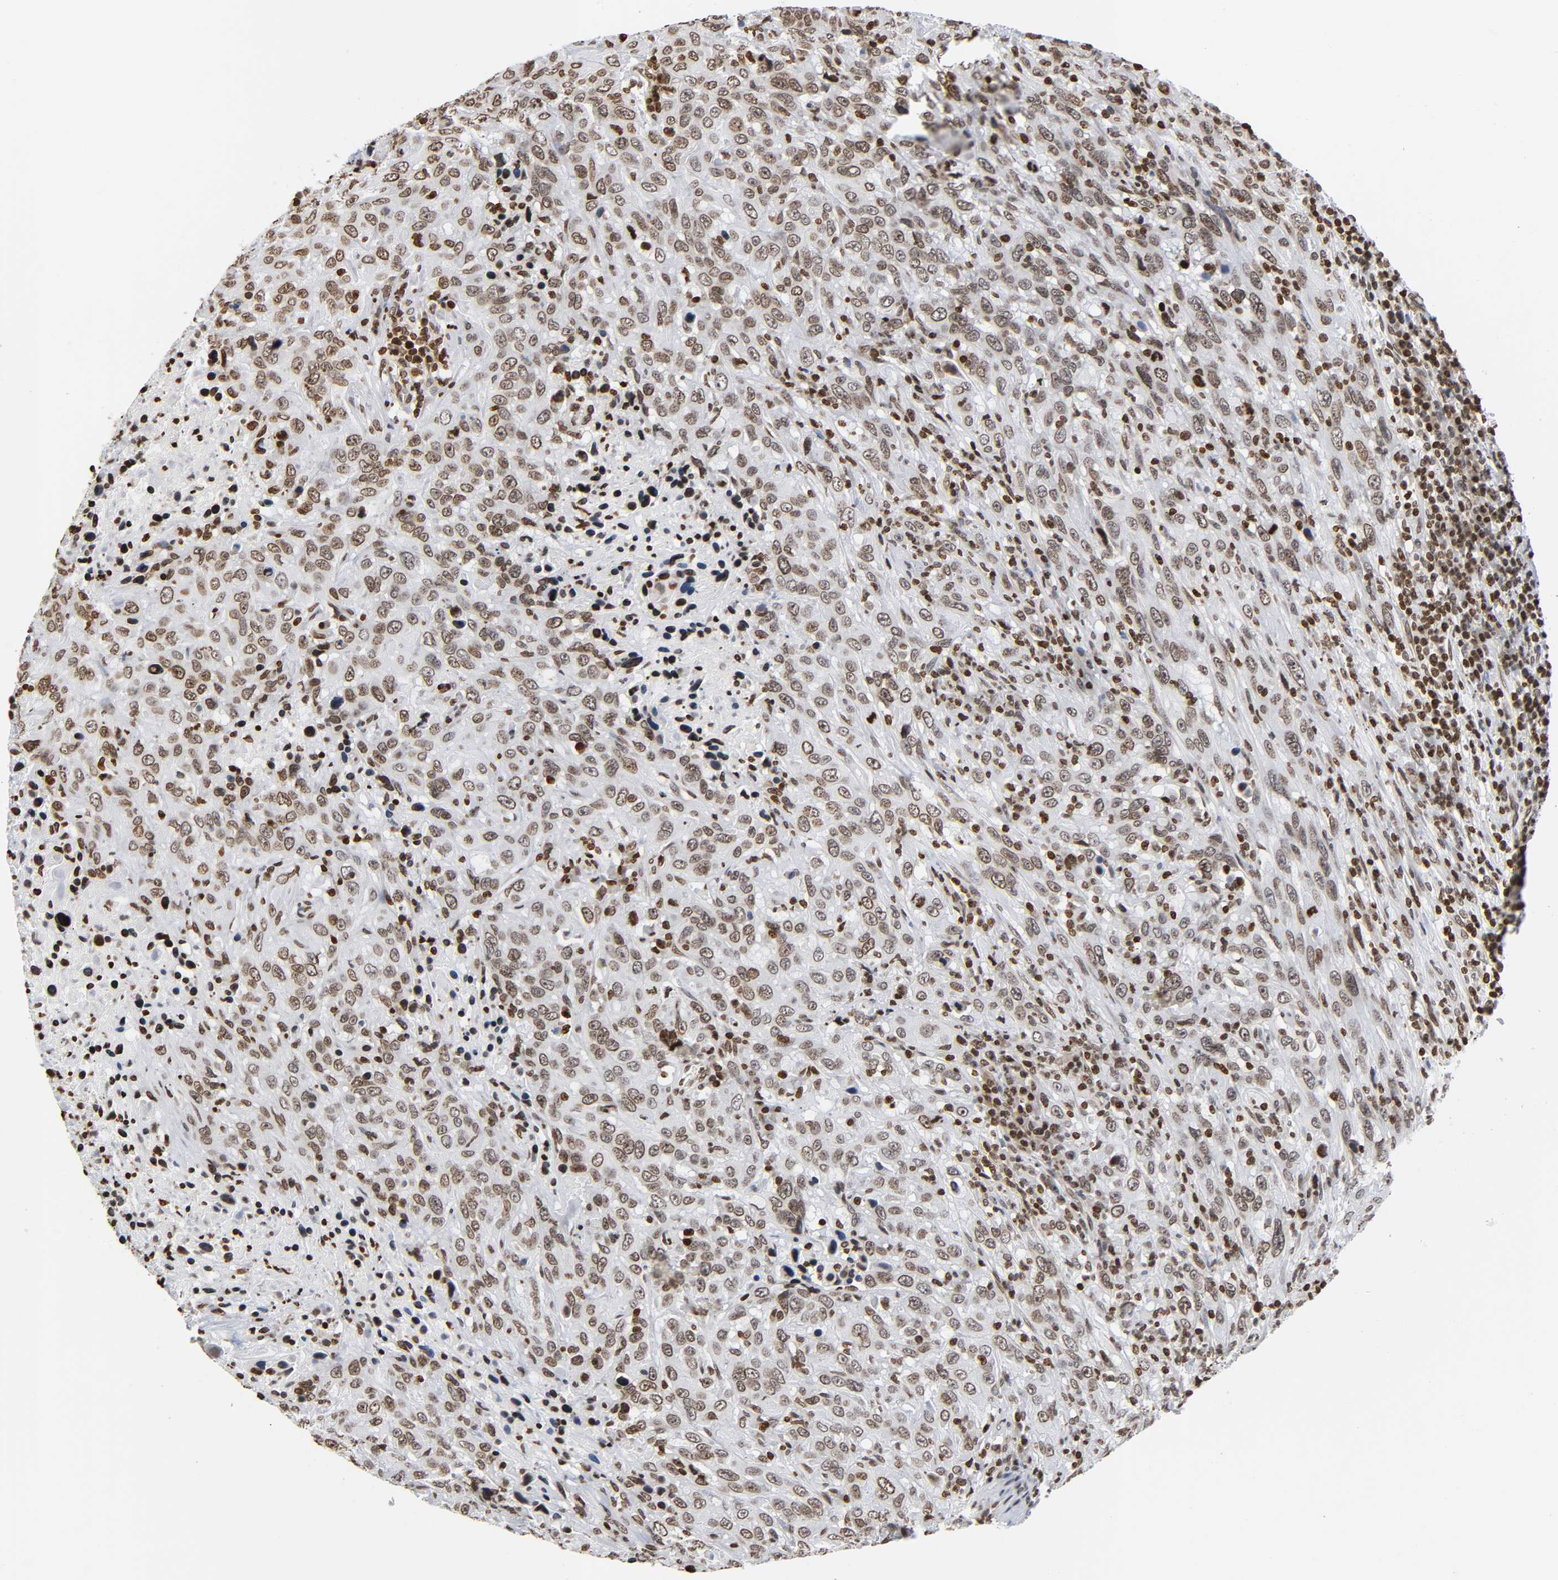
{"staining": {"intensity": "moderate", "quantity": ">75%", "location": "nuclear"}, "tissue": "urothelial cancer", "cell_type": "Tumor cells", "image_type": "cancer", "snomed": [{"axis": "morphology", "description": "Urothelial carcinoma, High grade"}, {"axis": "topography", "description": "Urinary bladder"}], "caption": "Protein staining of urothelial carcinoma (high-grade) tissue exhibits moderate nuclear expression in about >75% of tumor cells. The protein is stained brown, and the nuclei are stained in blue (DAB (3,3'-diaminobenzidine) IHC with brightfield microscopy, high magnification).", "gene": "HOXA6", "patient": {"sex": "male", "age": 61}}